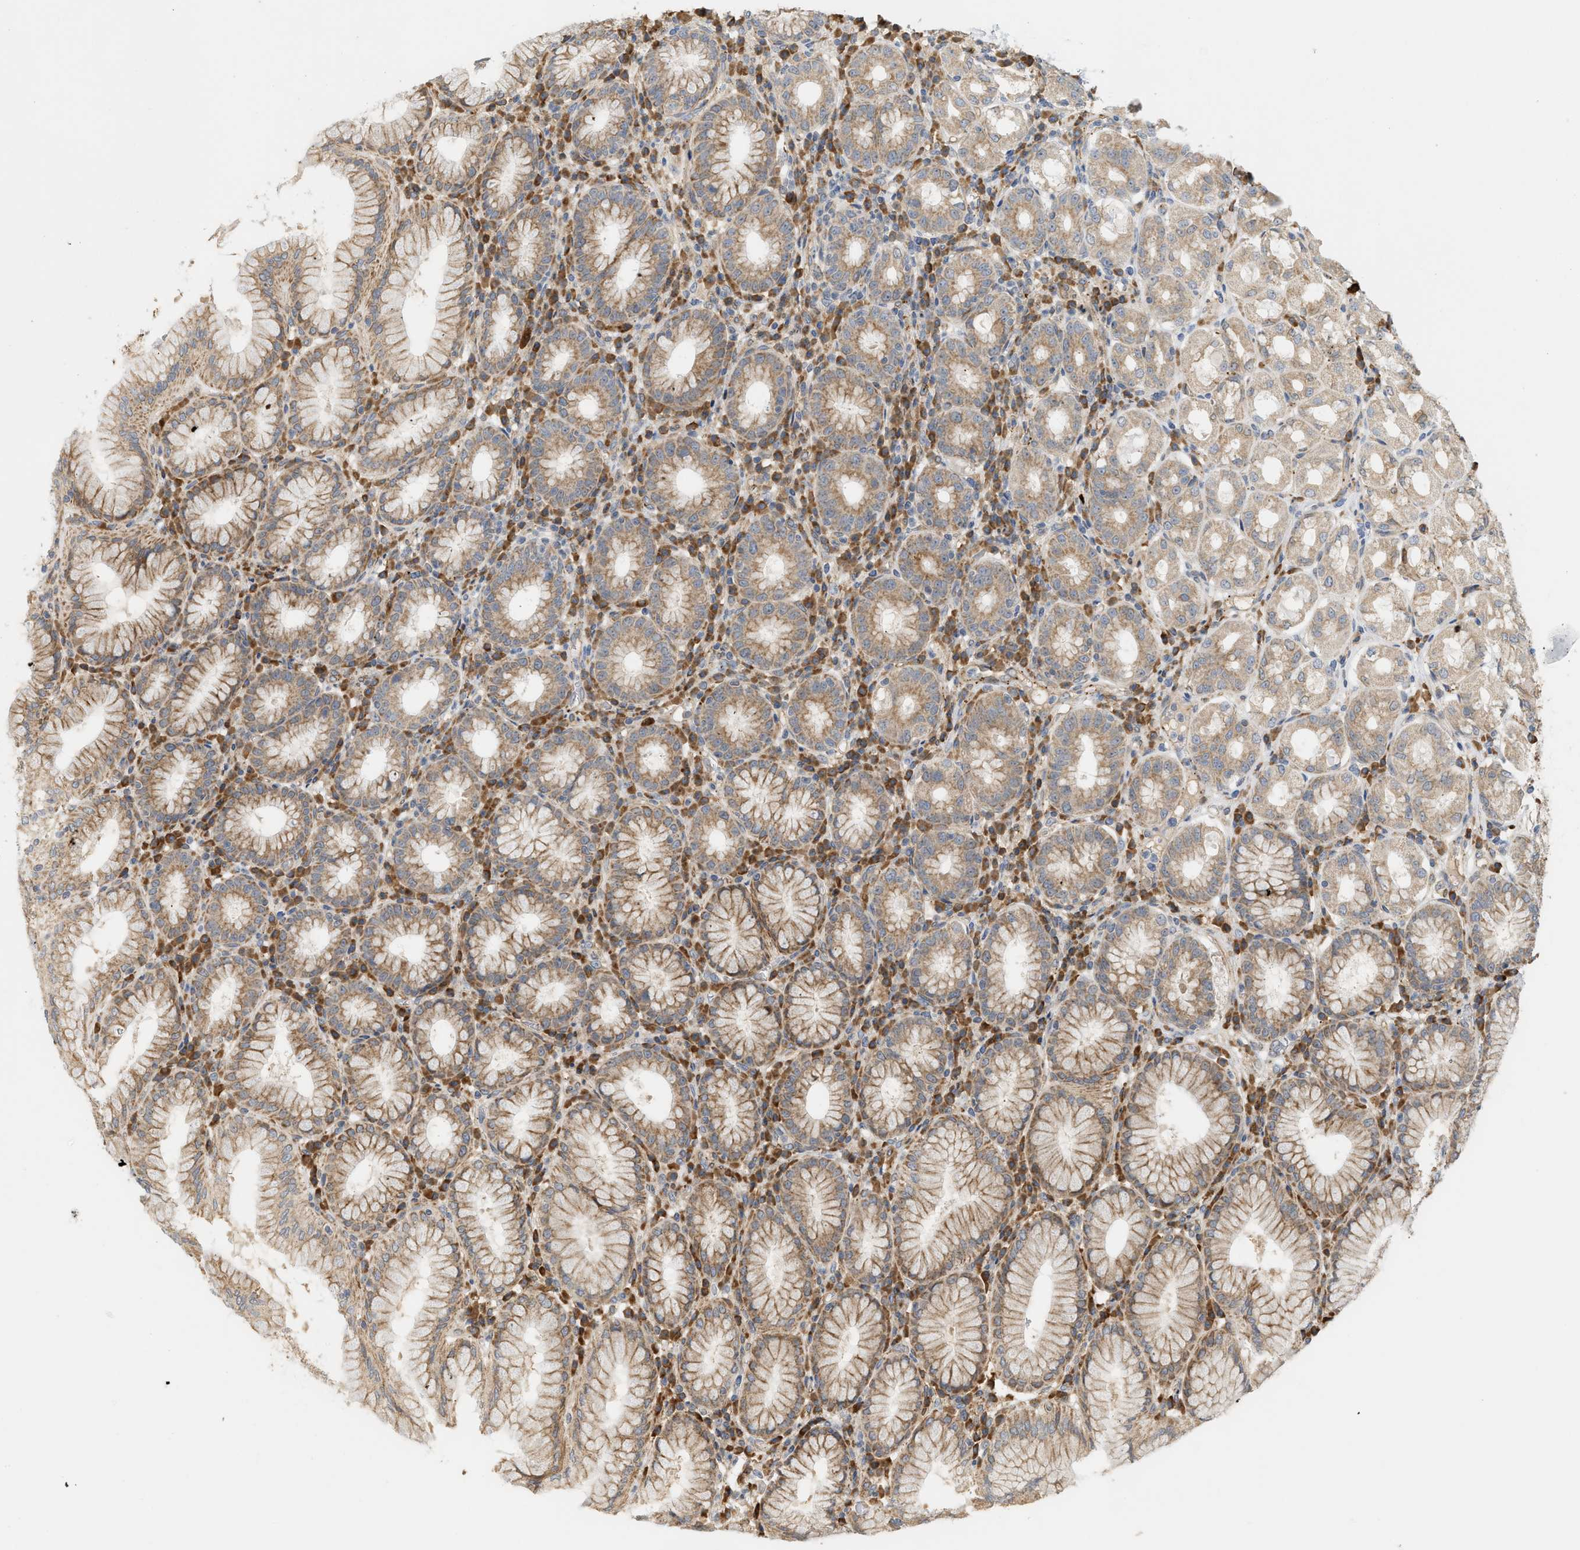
{"staining": {"intensity": "strong", "quantity": ">75%", "location": "cytoplasmic/membranous"}, "tissue": "stomach", "cell_type": "Glandular cells", "image_type": "normal", "snomed": [{"axis": "morphology", "description": "Normal tissue, NOS"}, {"axis": "topography", "description": "Stomach"}, {"axis": "topography", "description": "Stomach, lower"}], "caption": "Protein expression by immunohistochemistry (IHC) demonstrates strong cytoplasmic/membranous staining in about >75% of glandular cells in unremarkable stomach. The protein is shown in brown color, while the nuclei are stained blue.", "gene": "SVOP", "patient": {"sex": "female", "age": 56}}